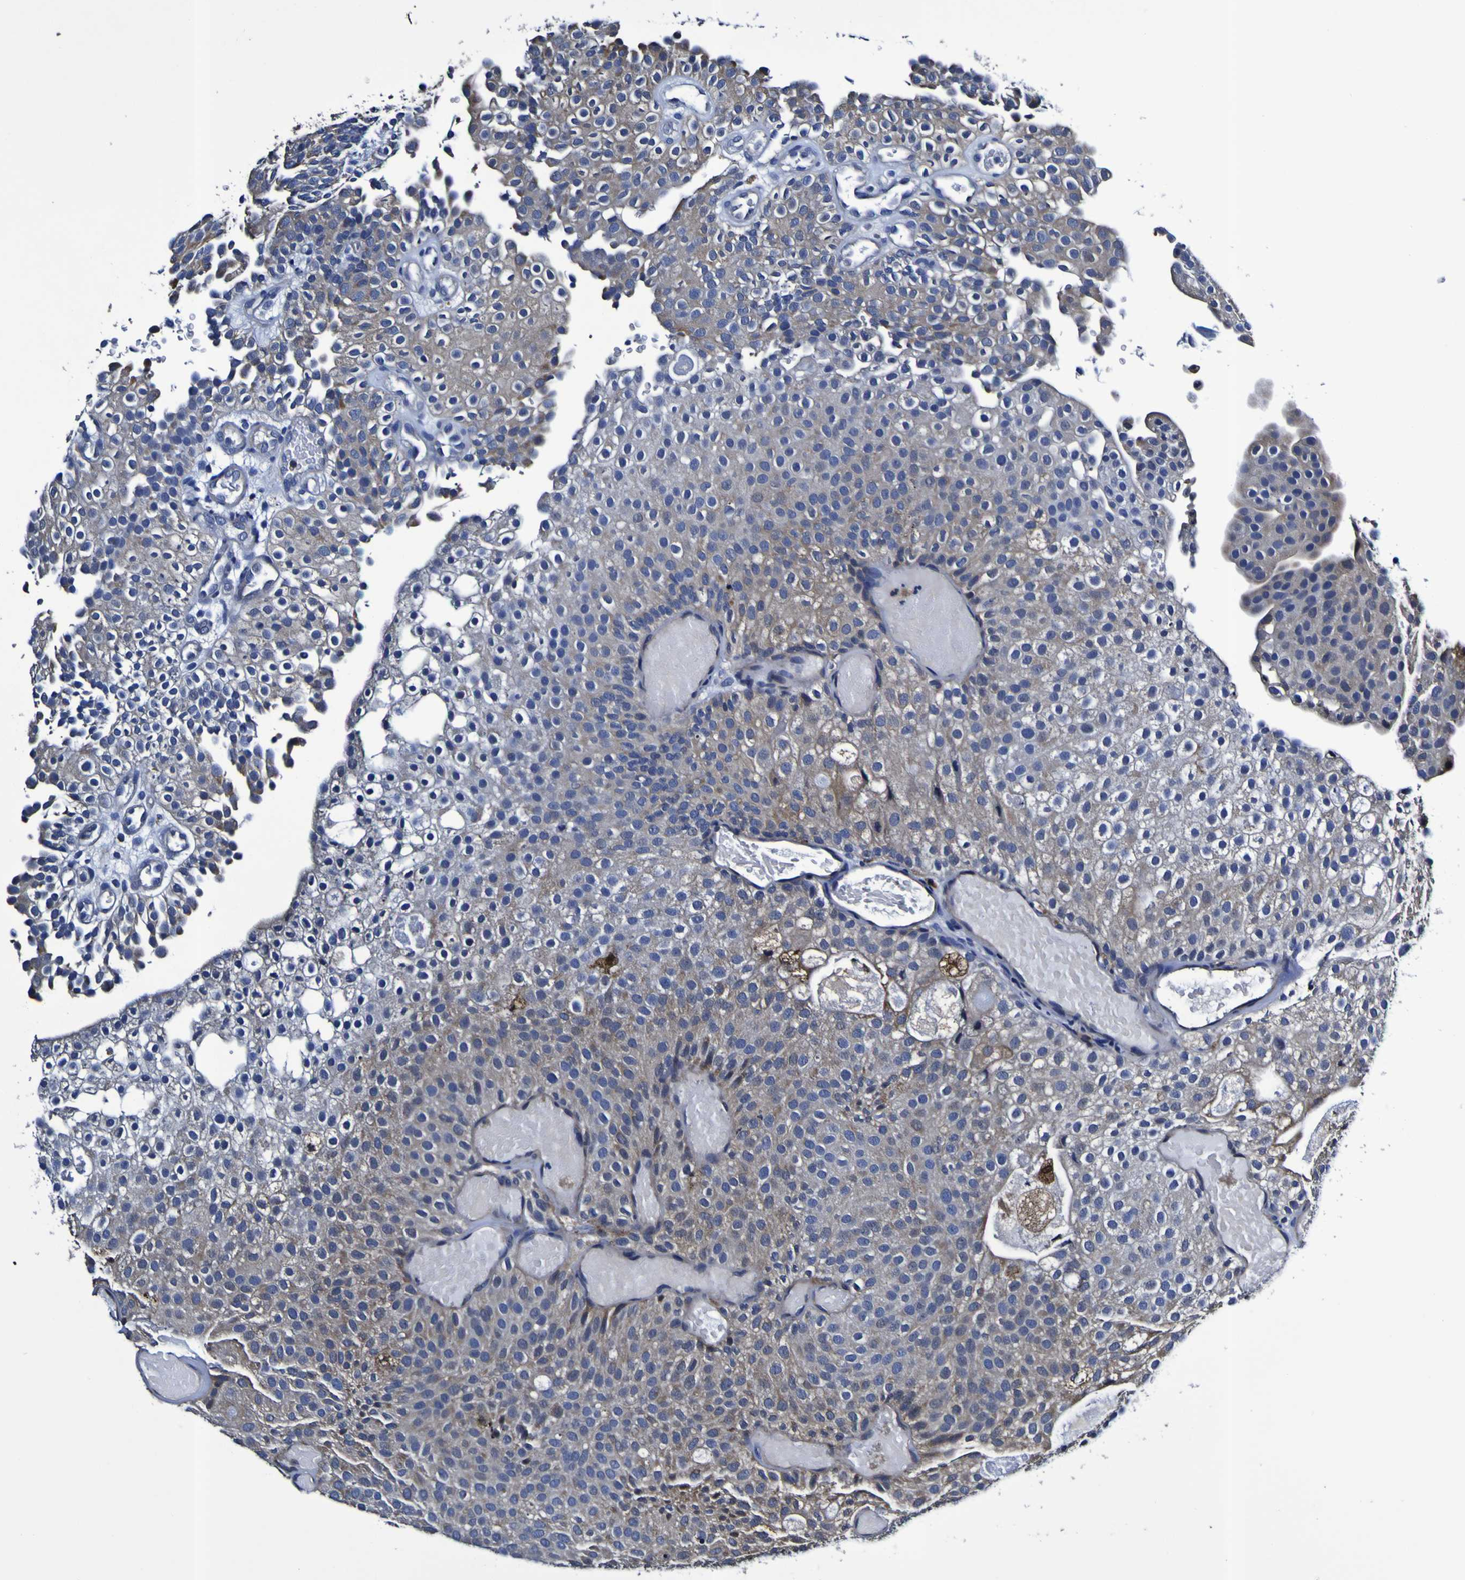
{"staining": {"intensity": "weak", "quantity": "<25%", "location": "cytoplasmic/membranous"}, "tissue": "urothelial cancer", "cell_type": "Tumor cells", "image_type": "cancer", "snomed": [{"axis": "morphology", "description": "Urothelial carcinoma, Low grade"}, {"axis": "topography", "description": "Urinary bladder"}], "caption": "DAB immunohistochemical staining of human low-grade urothelial carcinoma shows no significant expression in tumor cells.", "gene": "GPX1", "patient": {"sex": "male", "age": 78}}